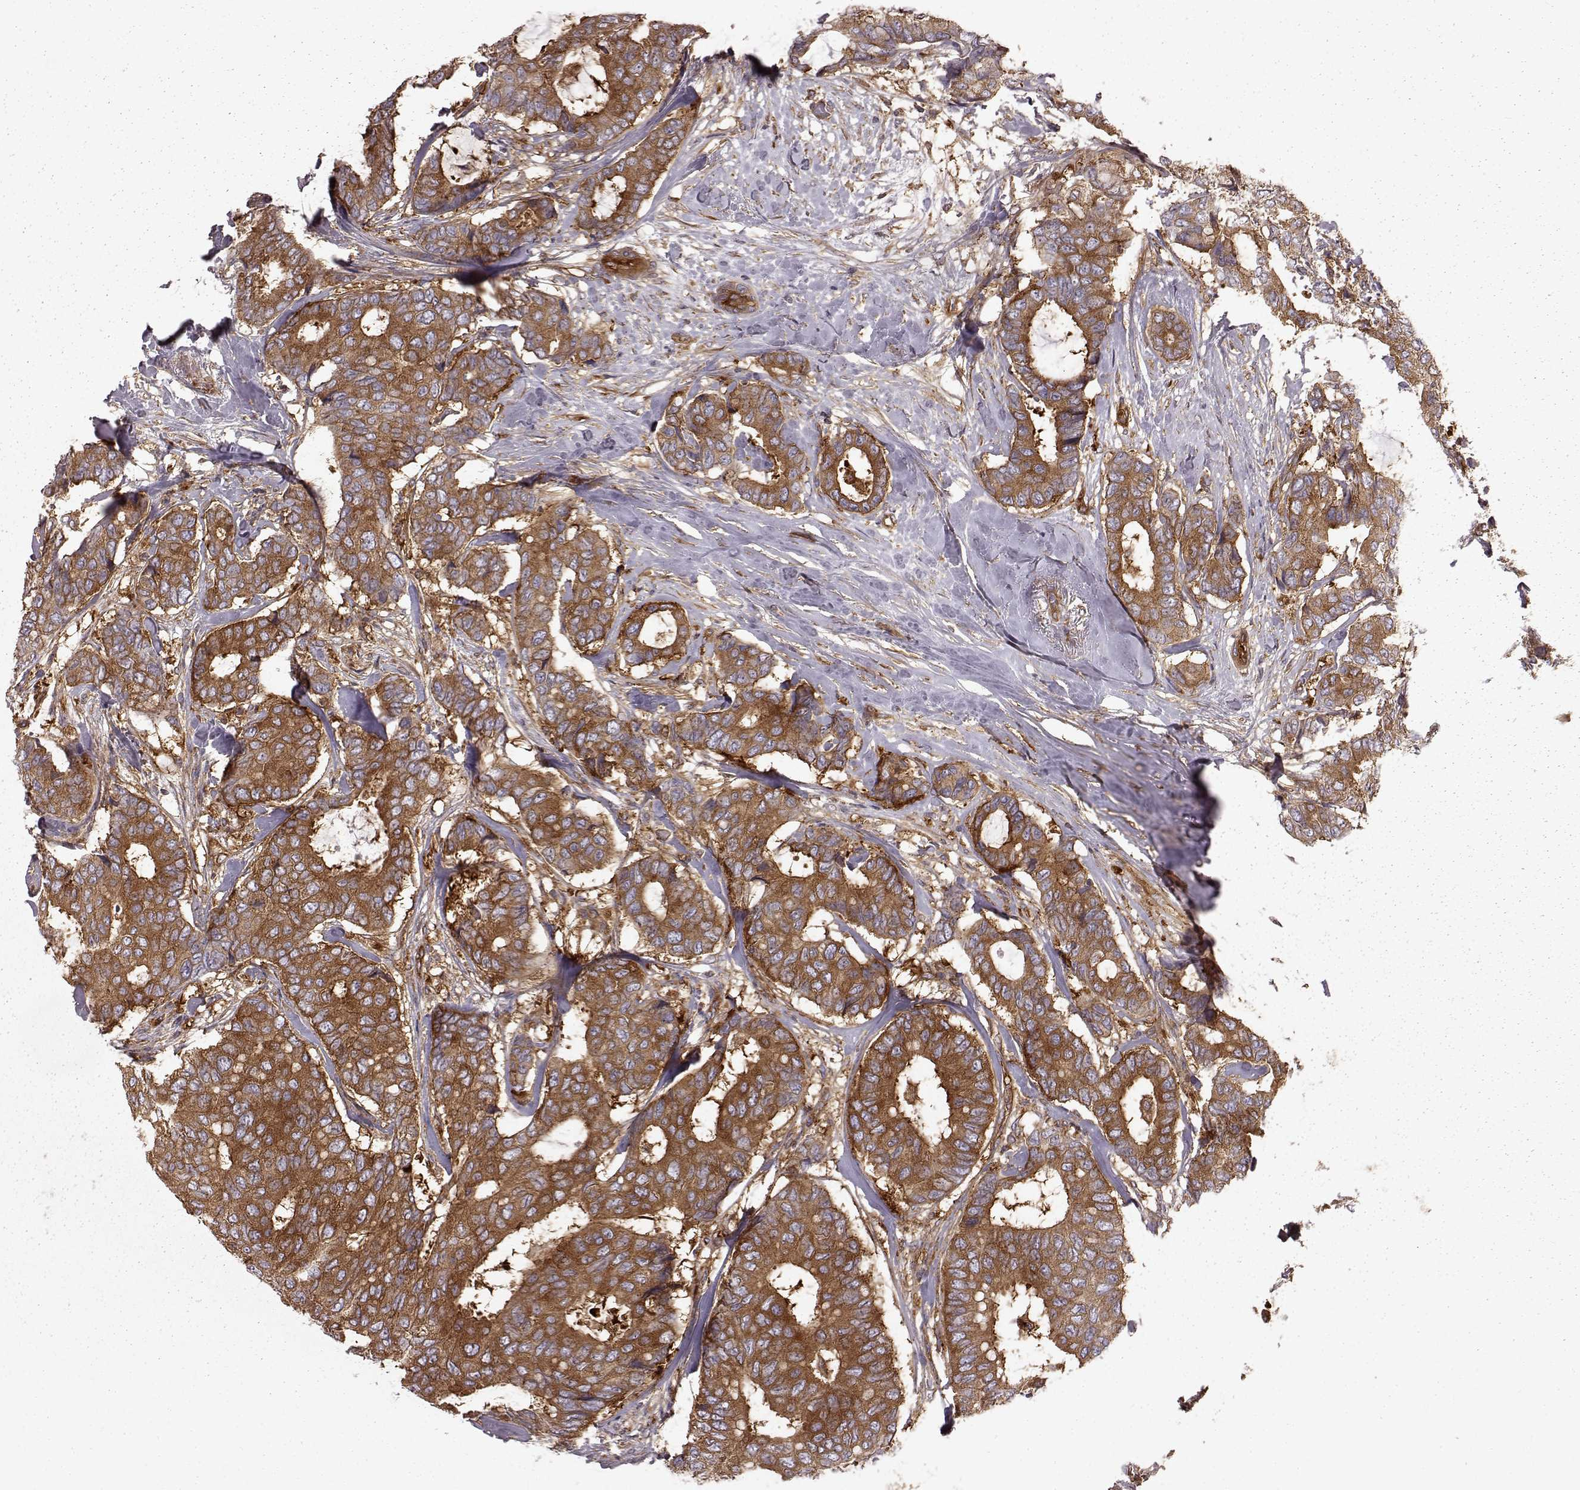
{"staining": {"intensity": "moderate", "quantity": ">75%", "location": "cytoplasmic/membranous"}, "tissue": "breast cancer", "cell_type": "Tumor cells", "image_type": "cancer", "snomed": [{"axis": "morphology", "description": "Duct carcinoma"}, {"axis": "topography", "description": "Breast"}], "caption": "Moderate cytoplasmic/membranous positivity is appreciated in approximately >75% of tumor cells in invasive ductal carcinoma (breast). The staining is performed using DAB (3,3'-diaminobenzidine) brown chromogen to label protein expression. The nuclei are counter-stained blue using hematoxylin.", "gene": "RABGAP1", "patient": {"sex": "female", "age": 75}}